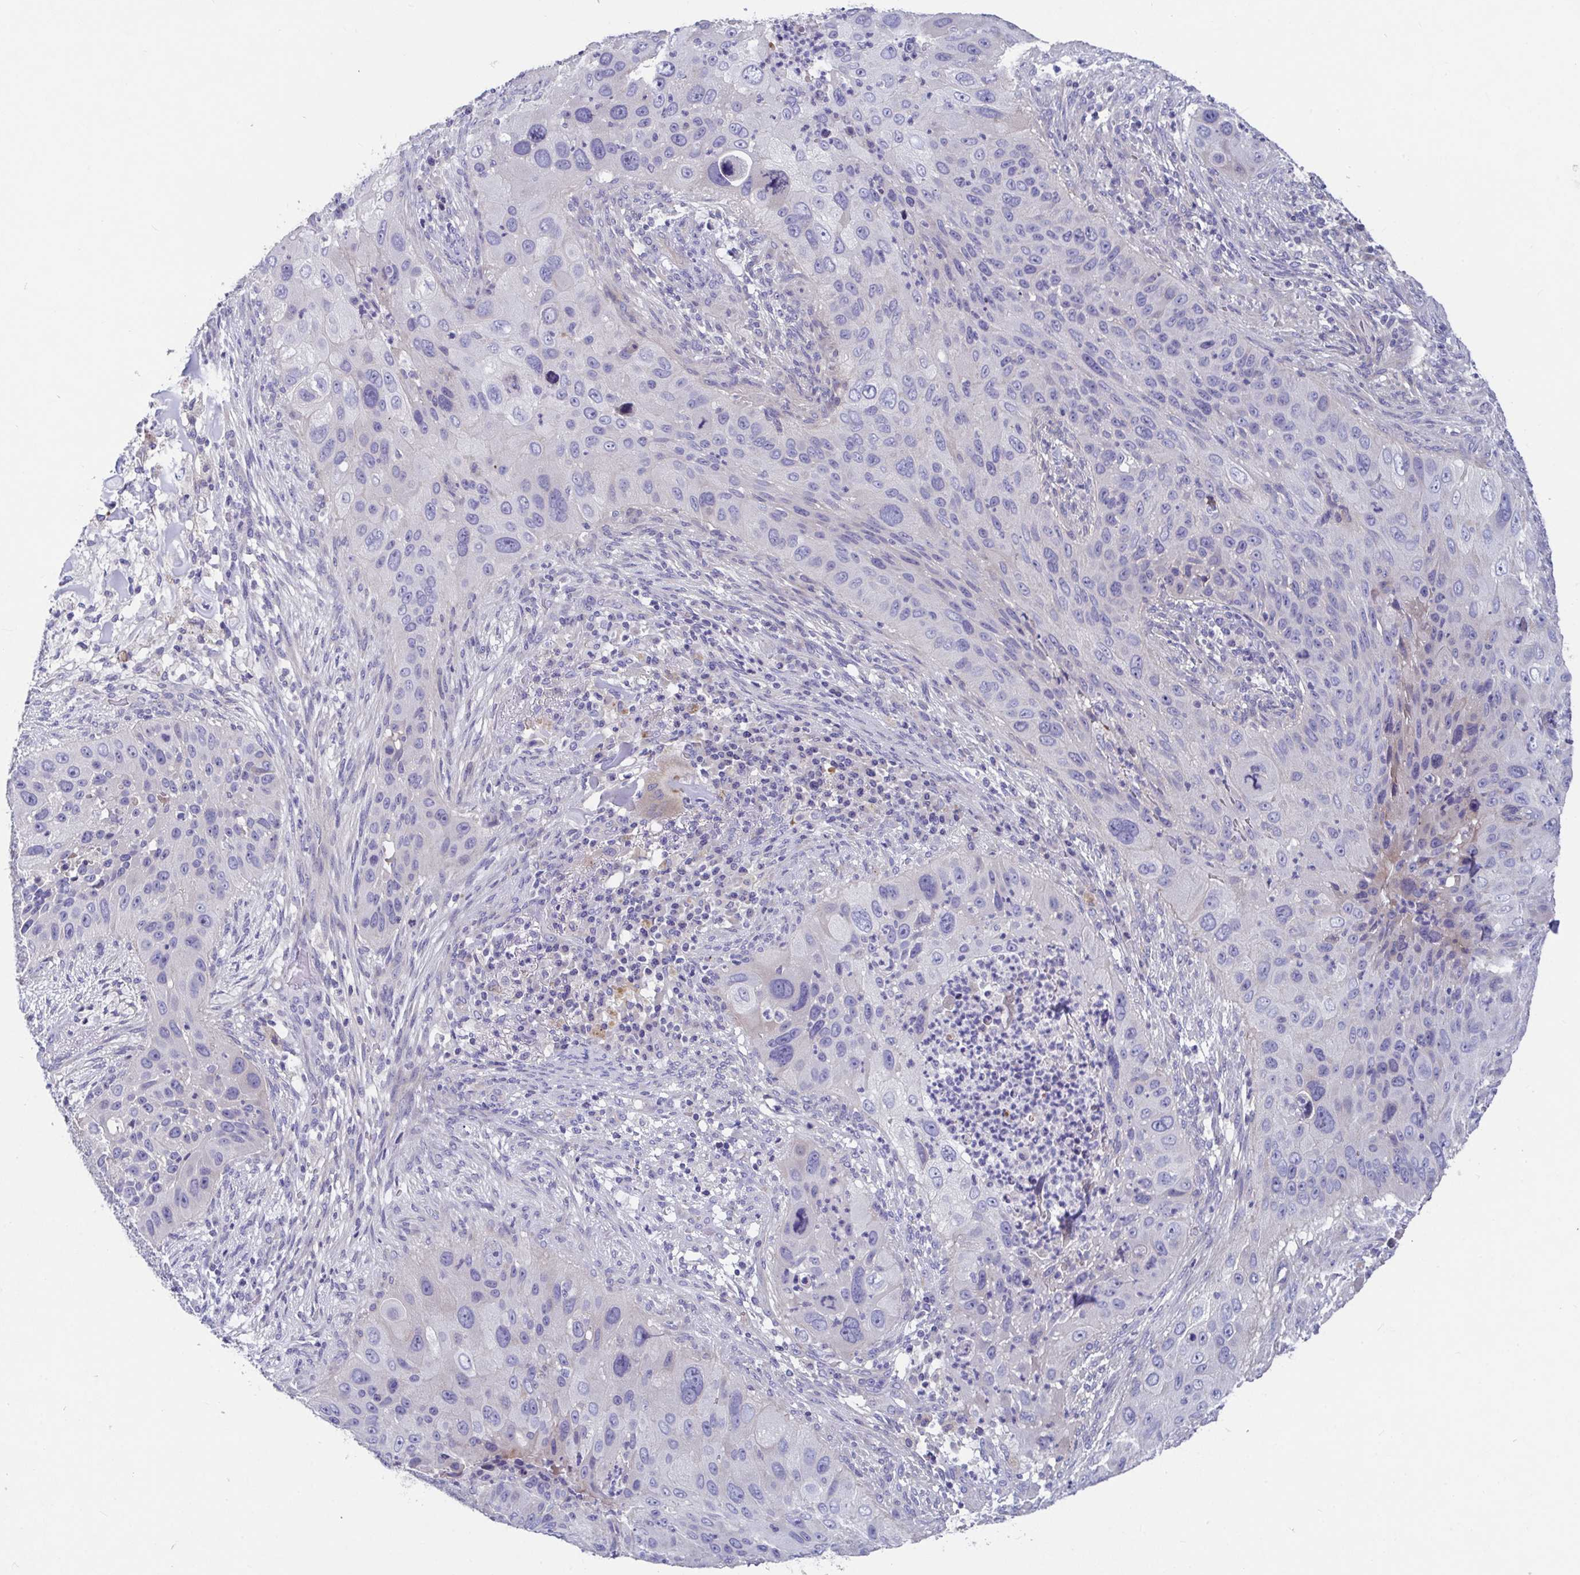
{"staining": {"intensity": "weak", "quantity": "<25%", "location": "cytoplasmic/membranous"}, "tissue": "lung cancer", "cell_type": "Tumor cells", "image_type": "cancer", "snomed": [{"axis": "morphology", "description": "Squamous cell carcinoma, NOS"}, {"axis": "topography", "description": "Lung"}], "caption": "An immunohistochemistry histopathology image of squamous cell carcinoma (lung) is shown. There is no staining in tumor cells of squamous cell carcinoma (lung).", "gene": "ZNF561", "patient": {"sex": "male", "age": 63}}